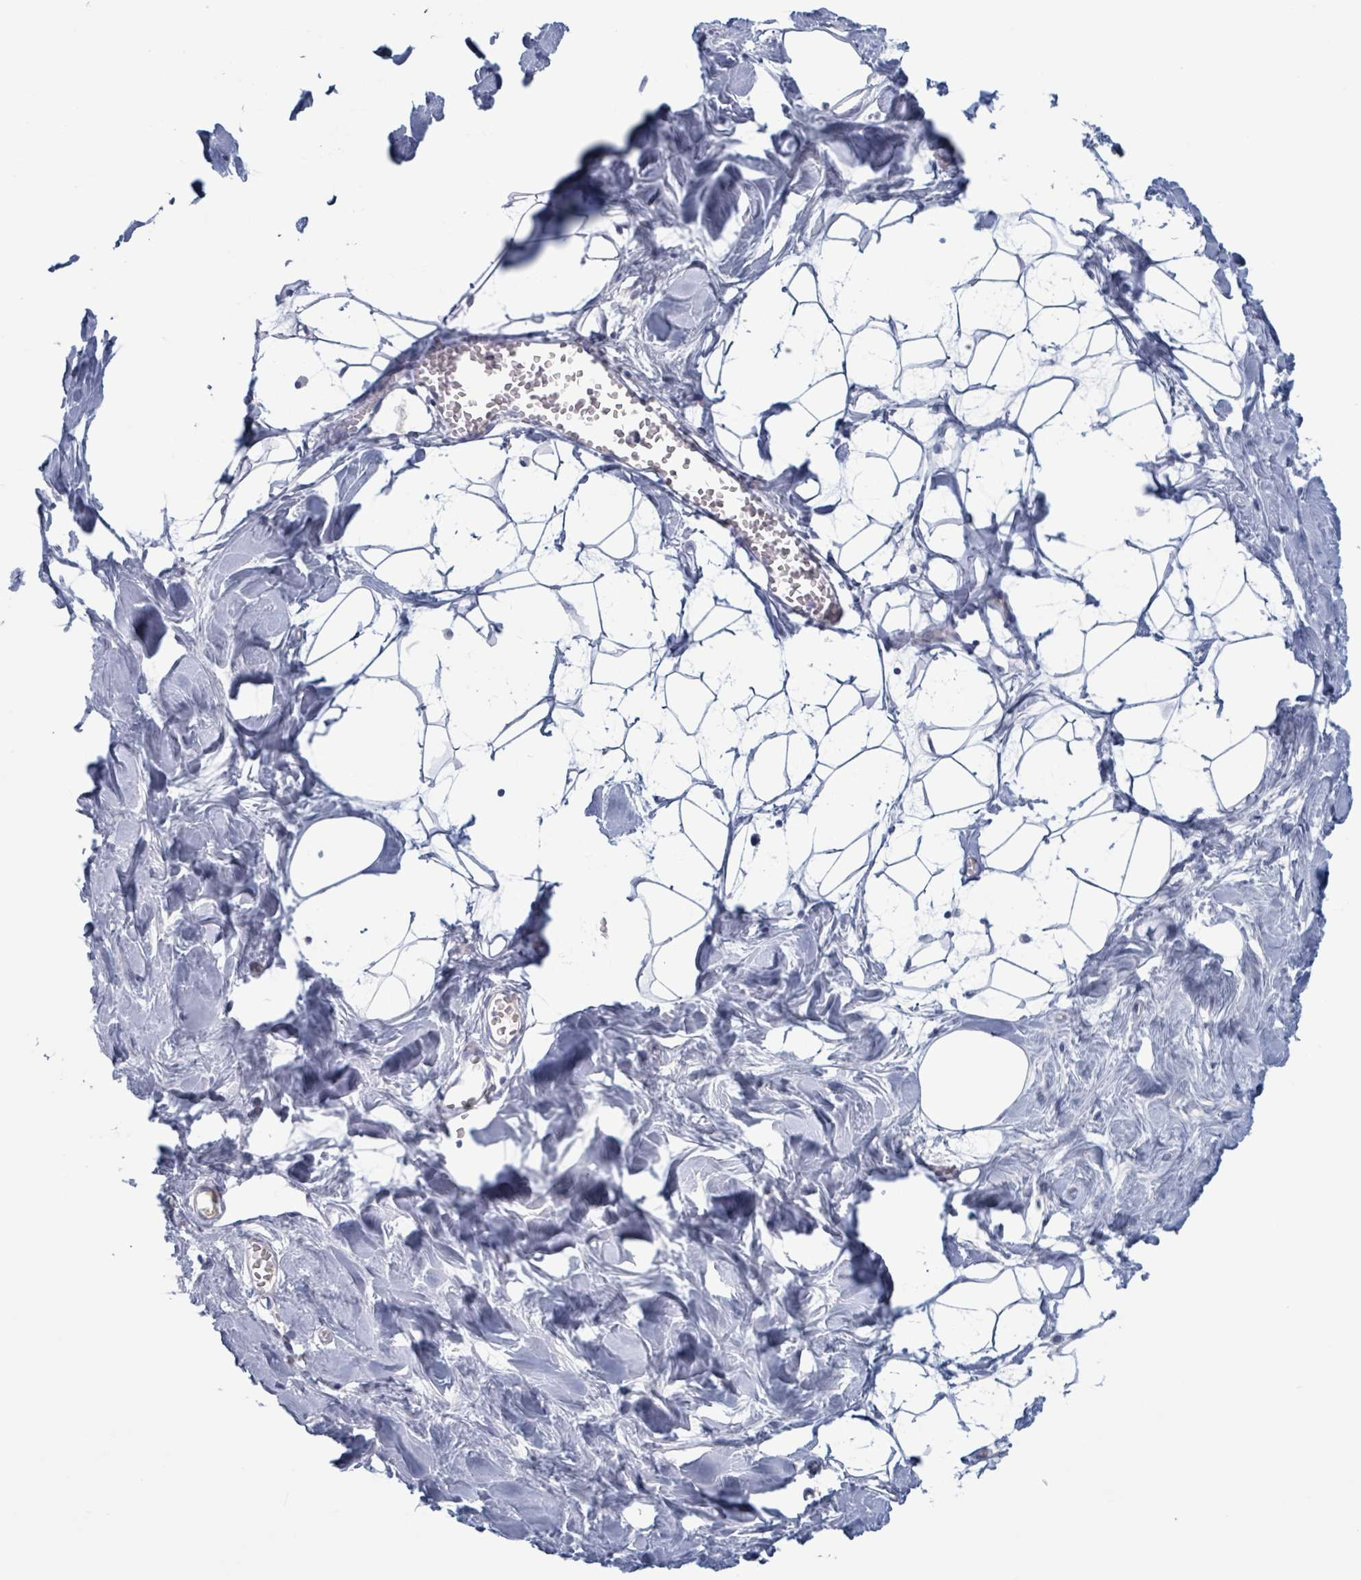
{"staining": {"intensity": "negative", "quantity": "none", "location": "none"}, "tissue": "breast", "cell_type": "Adipocytes", "image_type": "normal", "snomed": [{"axis": "morphology", "description": "Normal tissue, NOS"}, {"axis": "topography", "description": "Breast"}], "caption": "Immunohistochemistry photomicrograph of benign breast: breast stained with DAB demonstrates no significant protein staining in adipocytes. (DAB immunohistochemistry (IHC) with hematoxylin counter stain).", "gene": "KLK4", "patient": {"sex": "female", "age": 27}}